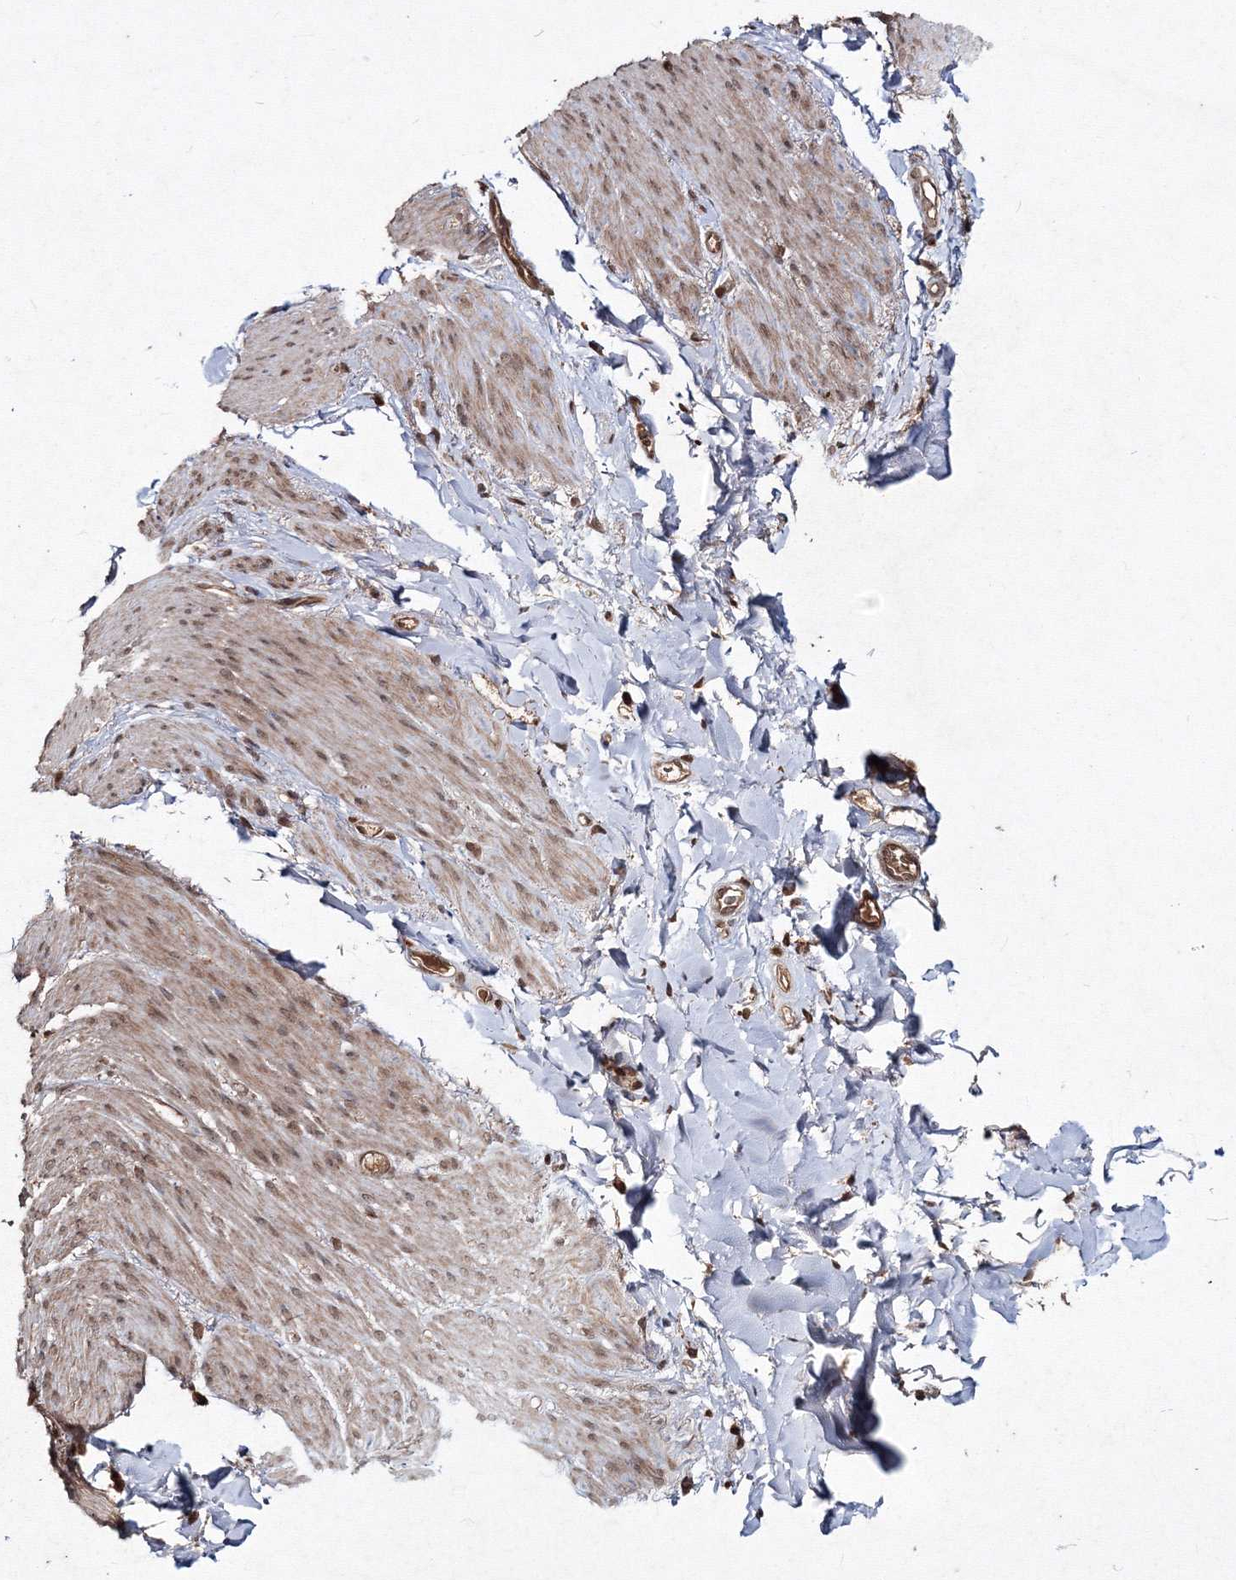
{"staining": {"intensity": "moderate", "quantity": ">75%", "location": "cytoplasmic/membranous,nuclear"}, "tissue": "soft tissue", "cell_type": "Fibroblasts", "image_type": "normal", "snomed": [{"axis": "morphology", "description": "Normal tissue, NOS"}, {"axis": "topography", "description": "Colon"}, {"axis": "topography", "description": "Peripheral nerve tissue"}], "caption": "Protein expression analysis of benign human soft tissue reveals moderate cytoplasmic/membranous,nuclear positivity in about >75% of fibroblasts. Nuclei are stained in blue.", "gene": "PEX13", "patient": {"sex": "female", "age": 61}}